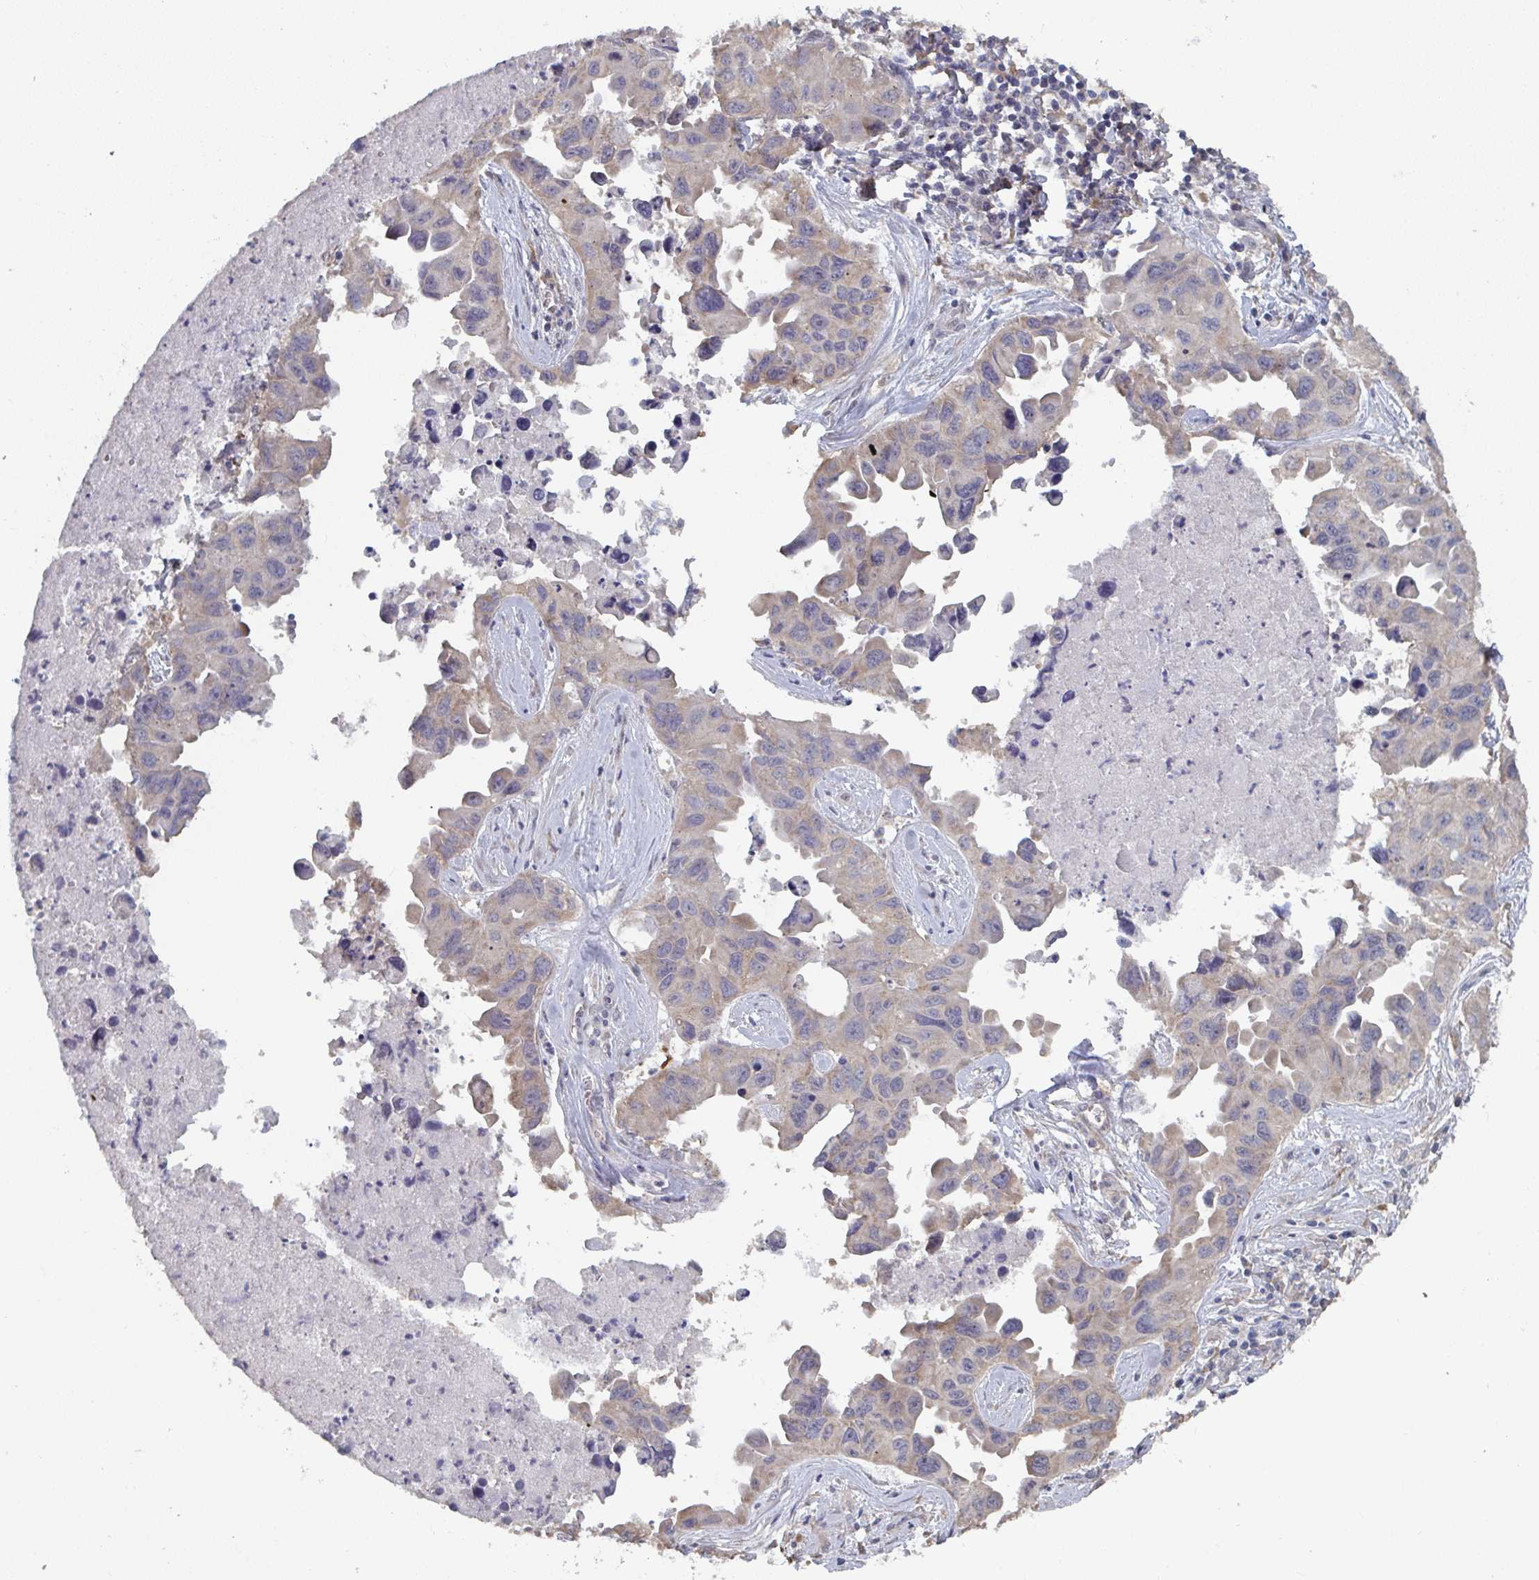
{"staining": {"intensity": "weak", "quantity": "25%-75%", "location": "cytoplasmic/membranous"}, "tissue": "lung cancer", "cell_type": "Tumor cells", "image_type": "cancer", "snomed": [{"axis": "morphology", "description": "Adenocarcinoma, NOS"}, {"axis": "topography", "description": "Lymph node"}, {"axis": "topography", "description": "Lung"}], "caption": "Lung cancer (adenocarcinoma) stained with immunohistochemistry (IHC) exhibits weak cytoplasmic/membranous expression in about 25%-75% of tumor cells.", "gene": "LIX1", "patient": {"sex": "male", "age": 64}}